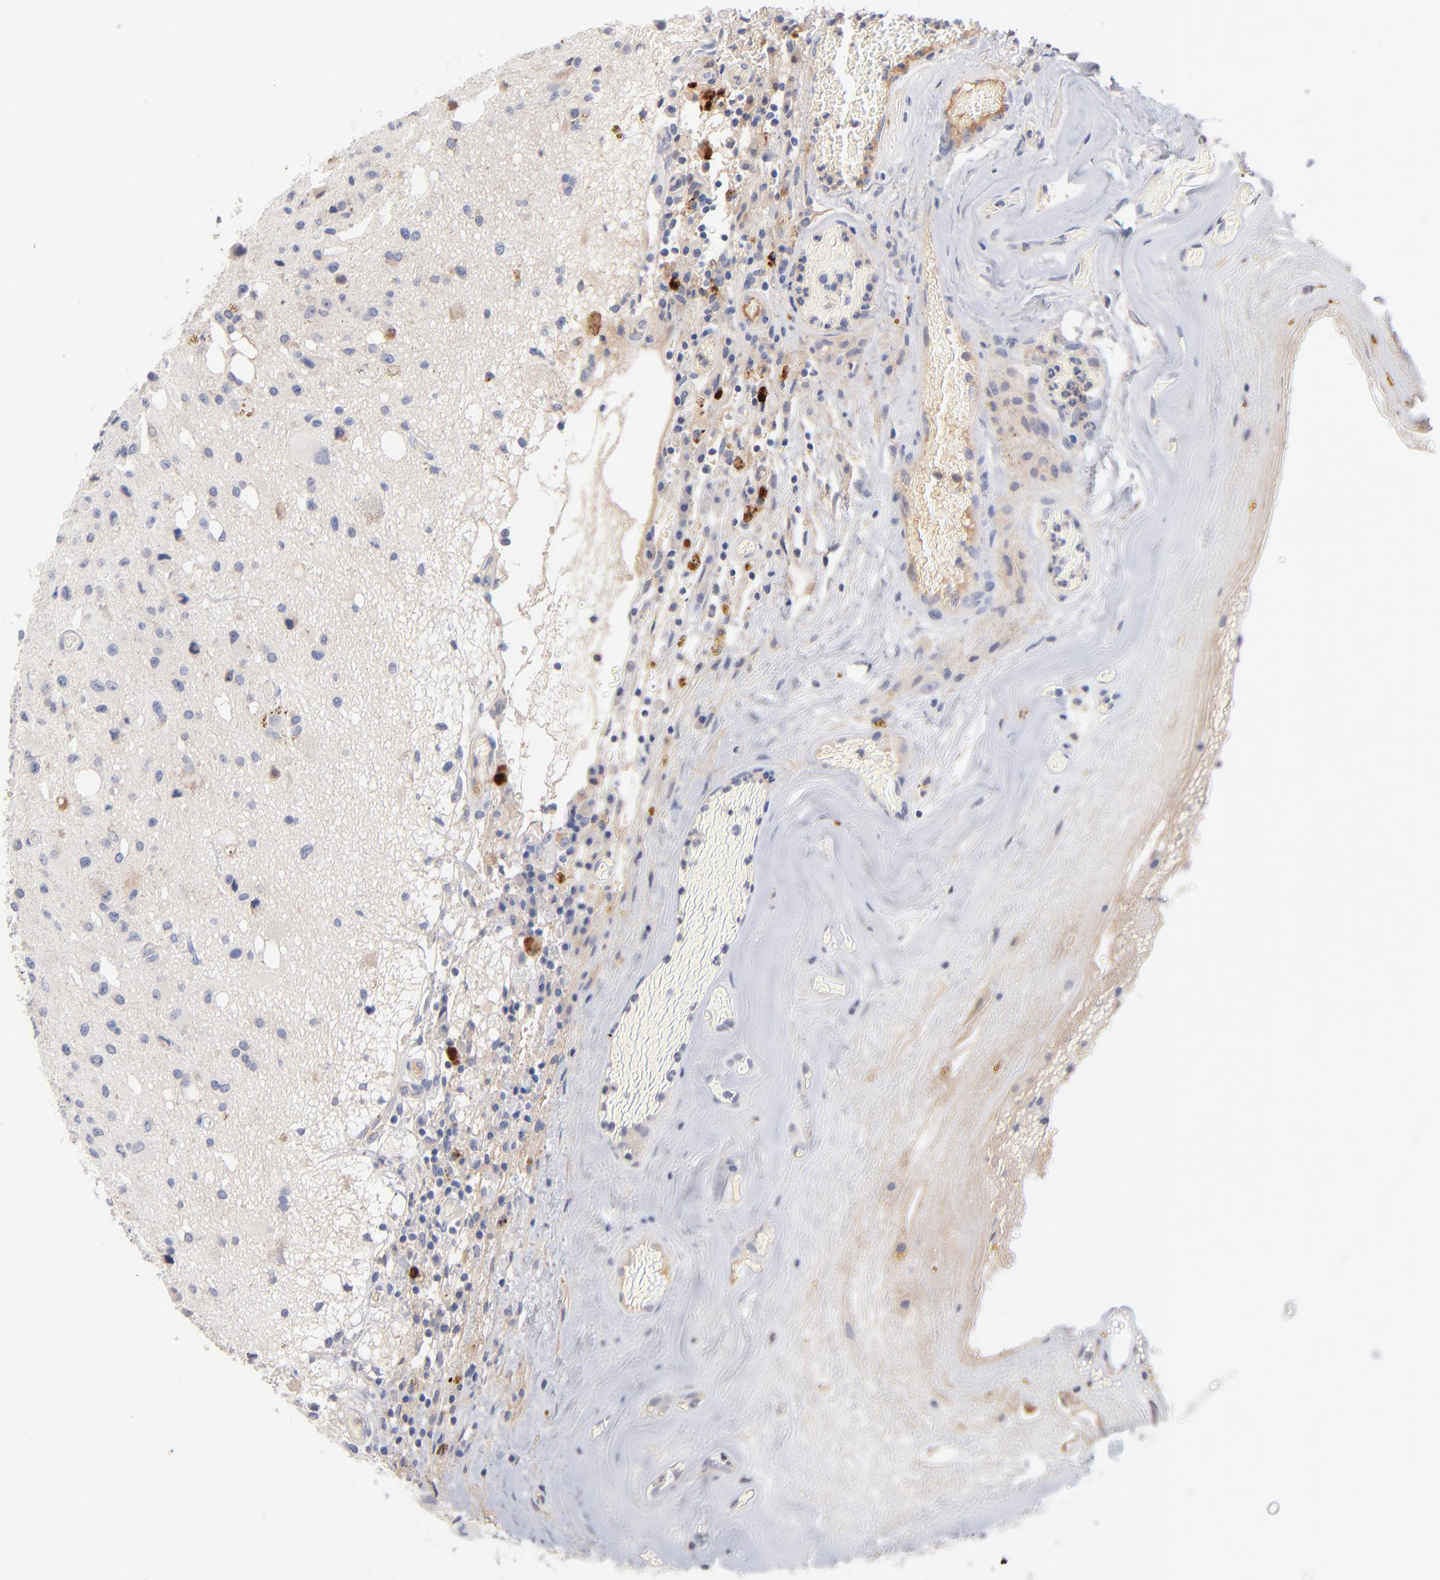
{"staining": {"intensity": "negative", "quantity": "none", "location": "none"}, "tissue": "glioma", "cell_type": "Tumor cells", "image_type": "cancer", "snomed": [{"axis": "morphology", "description": "Glioma, malignant, Low grade"}, {"axis": "topography", "description": "Brain"}], "caption": "Tumor cells are negative for brown protein staining in glioma.", "gene": "F12", "patient": {"sex": "male", "age": 58}}